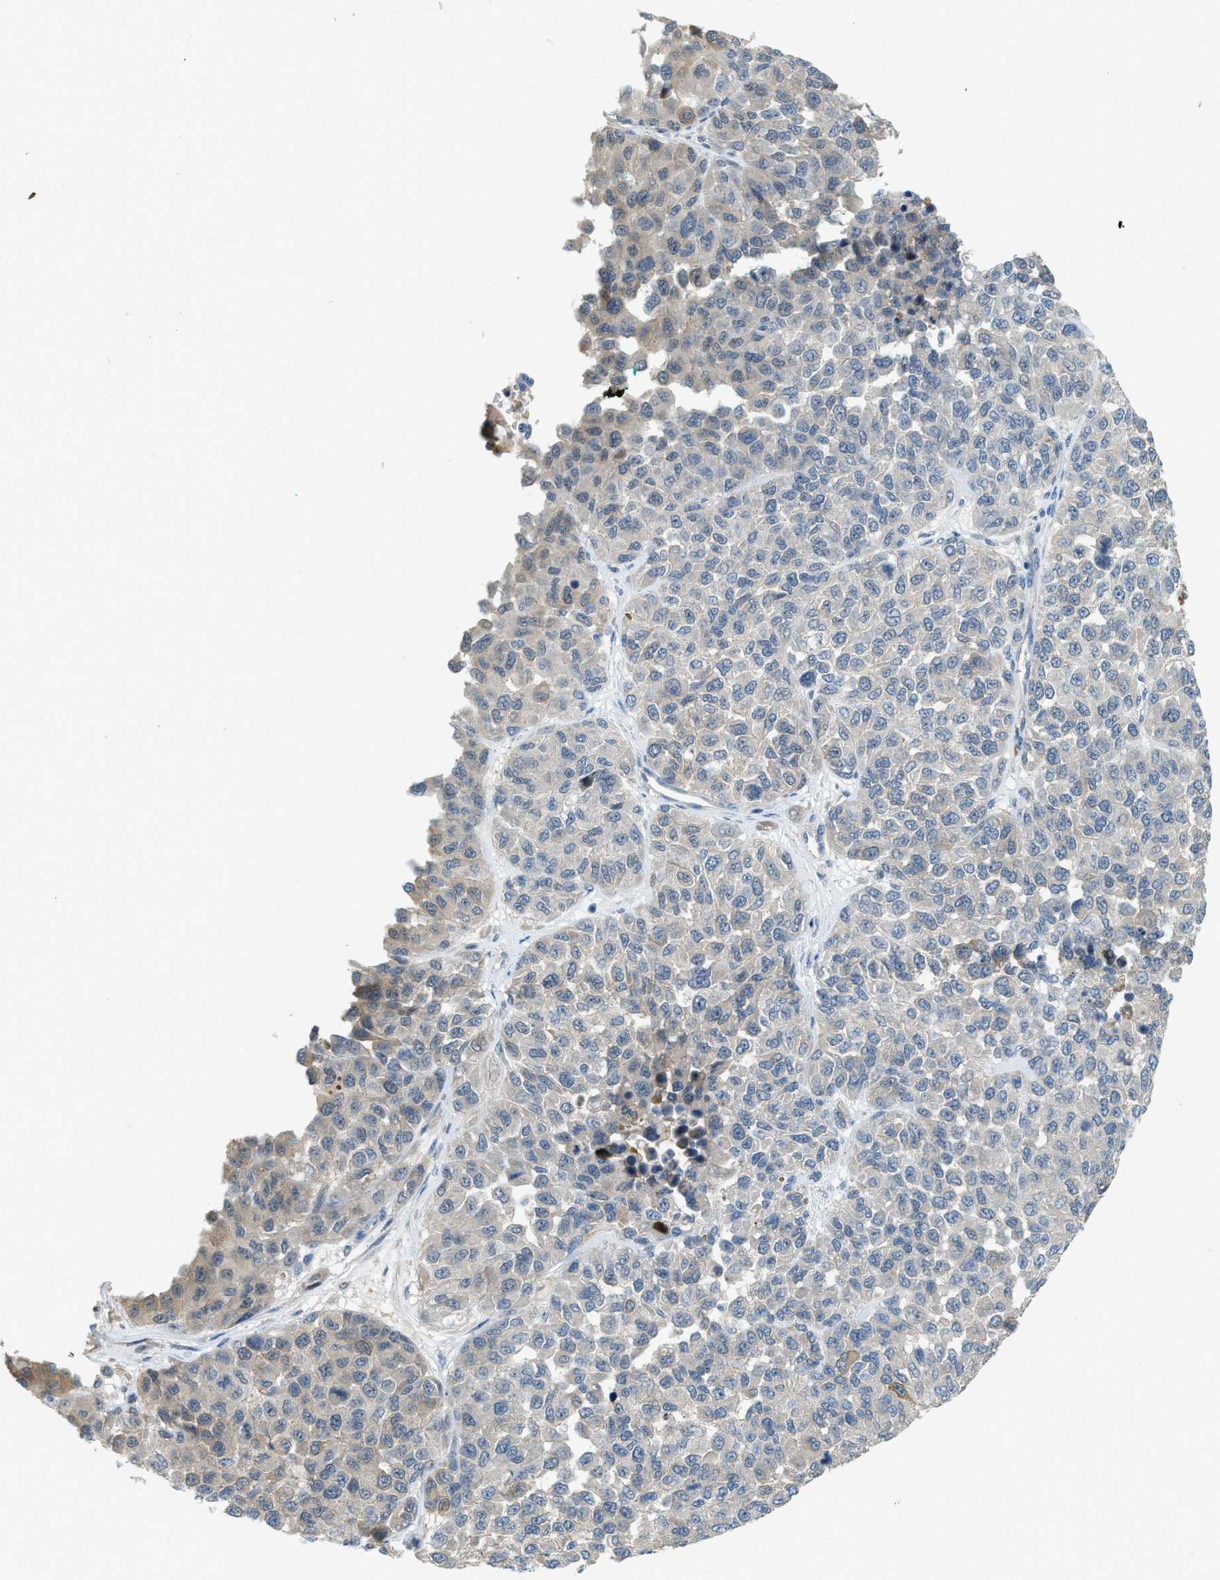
{"staining": {"intensity": "moderate", "quantity": "25%-75%", "location": "cytoplasmic/membranous"}, "tissue": "melanoma", "cell_type": "Tumor cells", "image_type": "cancer", "snomed": [{"axis": "morphology", "description": "Malignant melanoma, NOS"}, {"axis": "topography", "description": "Skin"}], "caption": "This histopathology image exhibits immunohistochemistry (IHC) staining of human melanoma, with medium moderate cytoplasmic/membranous positivity in approximately 25%-75% of tumor cells.", "gene": "NME8", "patient": {"sex": "male", "age": 62}}